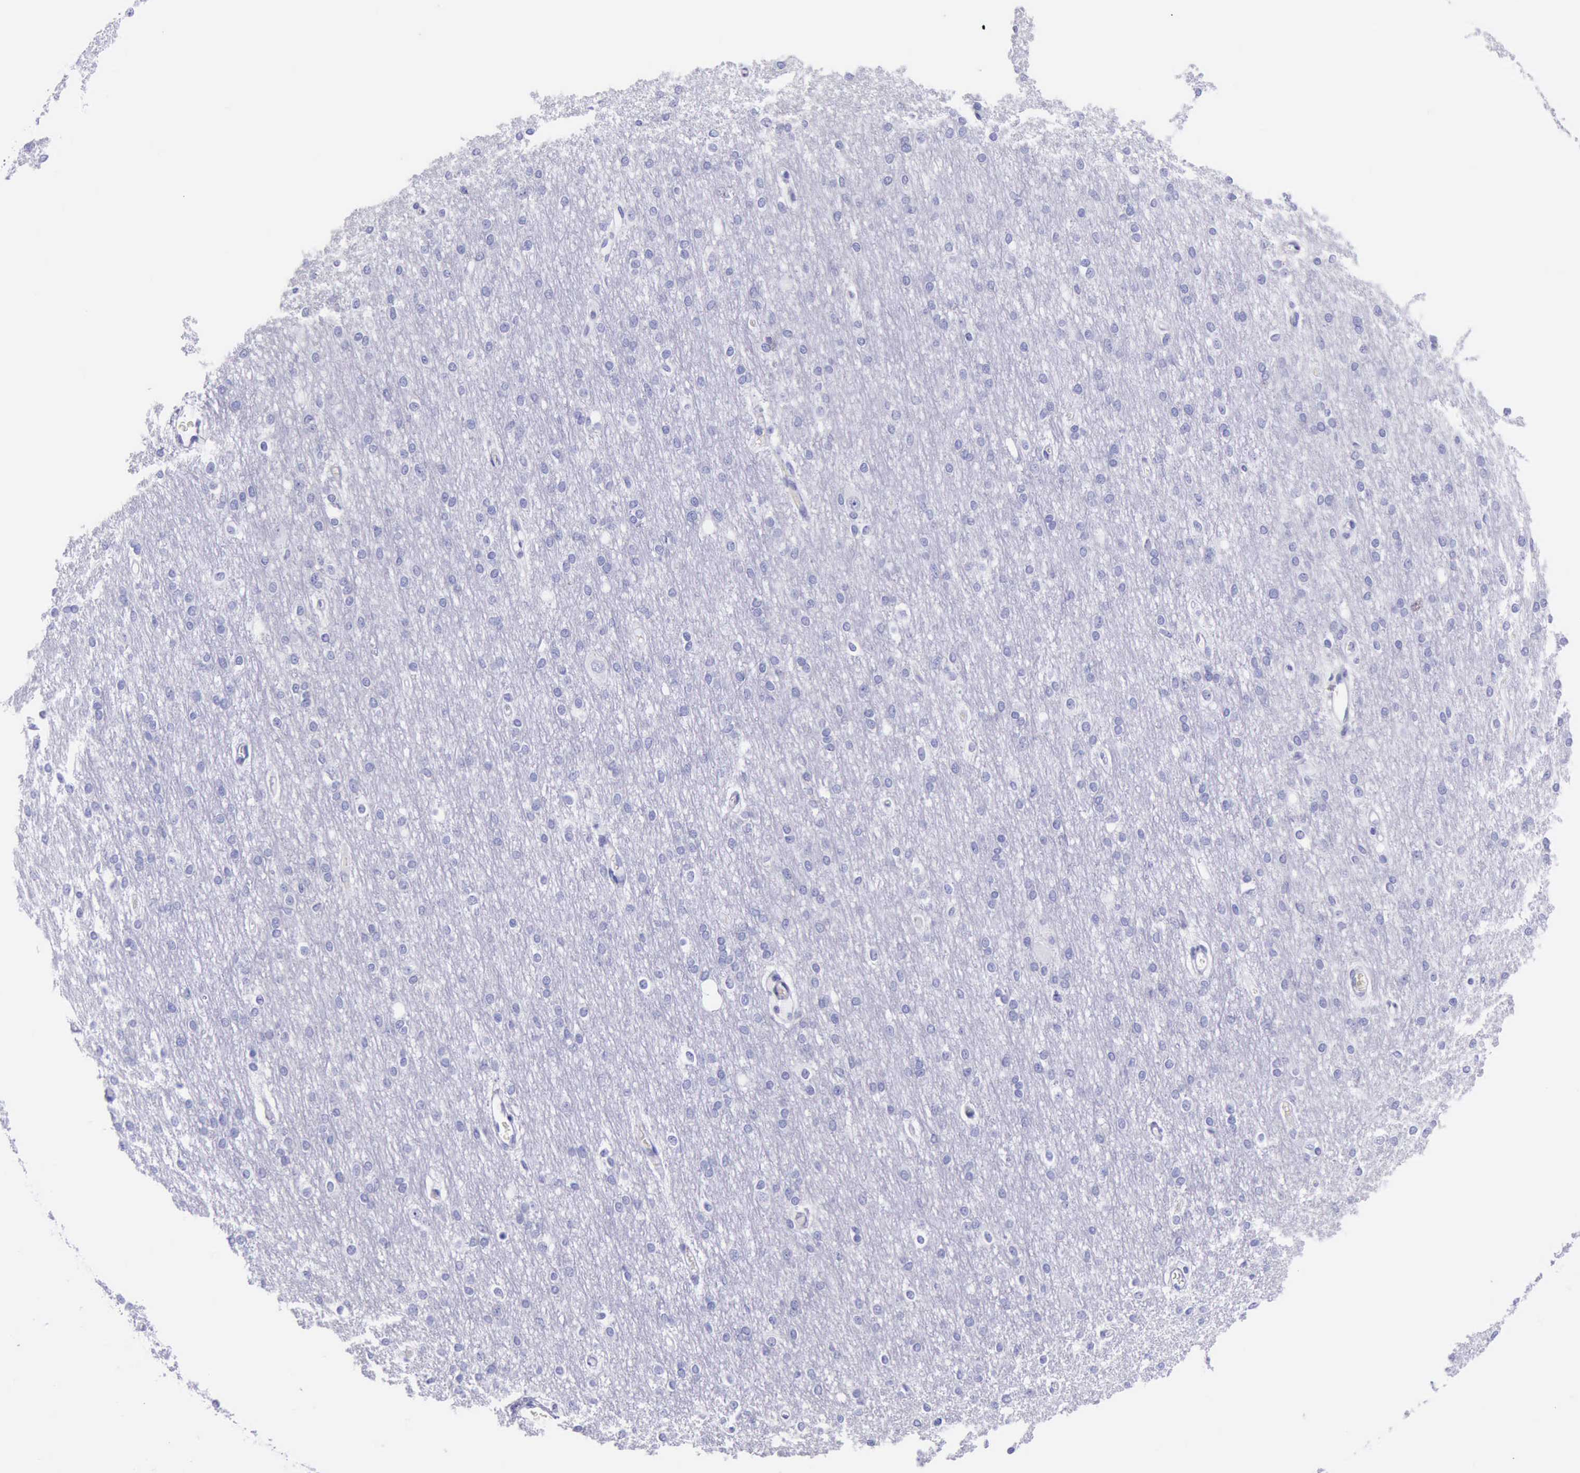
{"staining": {"intensity": "negative", "quantity": "none", "location": "none"}, "tissue": "cerebral cortex", "cell_type": "Endothelial cells", "image_type": "normal", "snomed": [{"axis": "morphology", "description": "Normal tissue, NOS"}, {"axis": "morphology", "description": "Inflammation, NOS"}, {"axis": "topography", "description": "Cerebral cortex"}], "caption": "This is a histopathology image of IHC staining of unremarkable cerebral cortex, which shows no staining in endothelial cells.", "gene": "MCM2", "patient": {"sex": "male", "age": 6}}